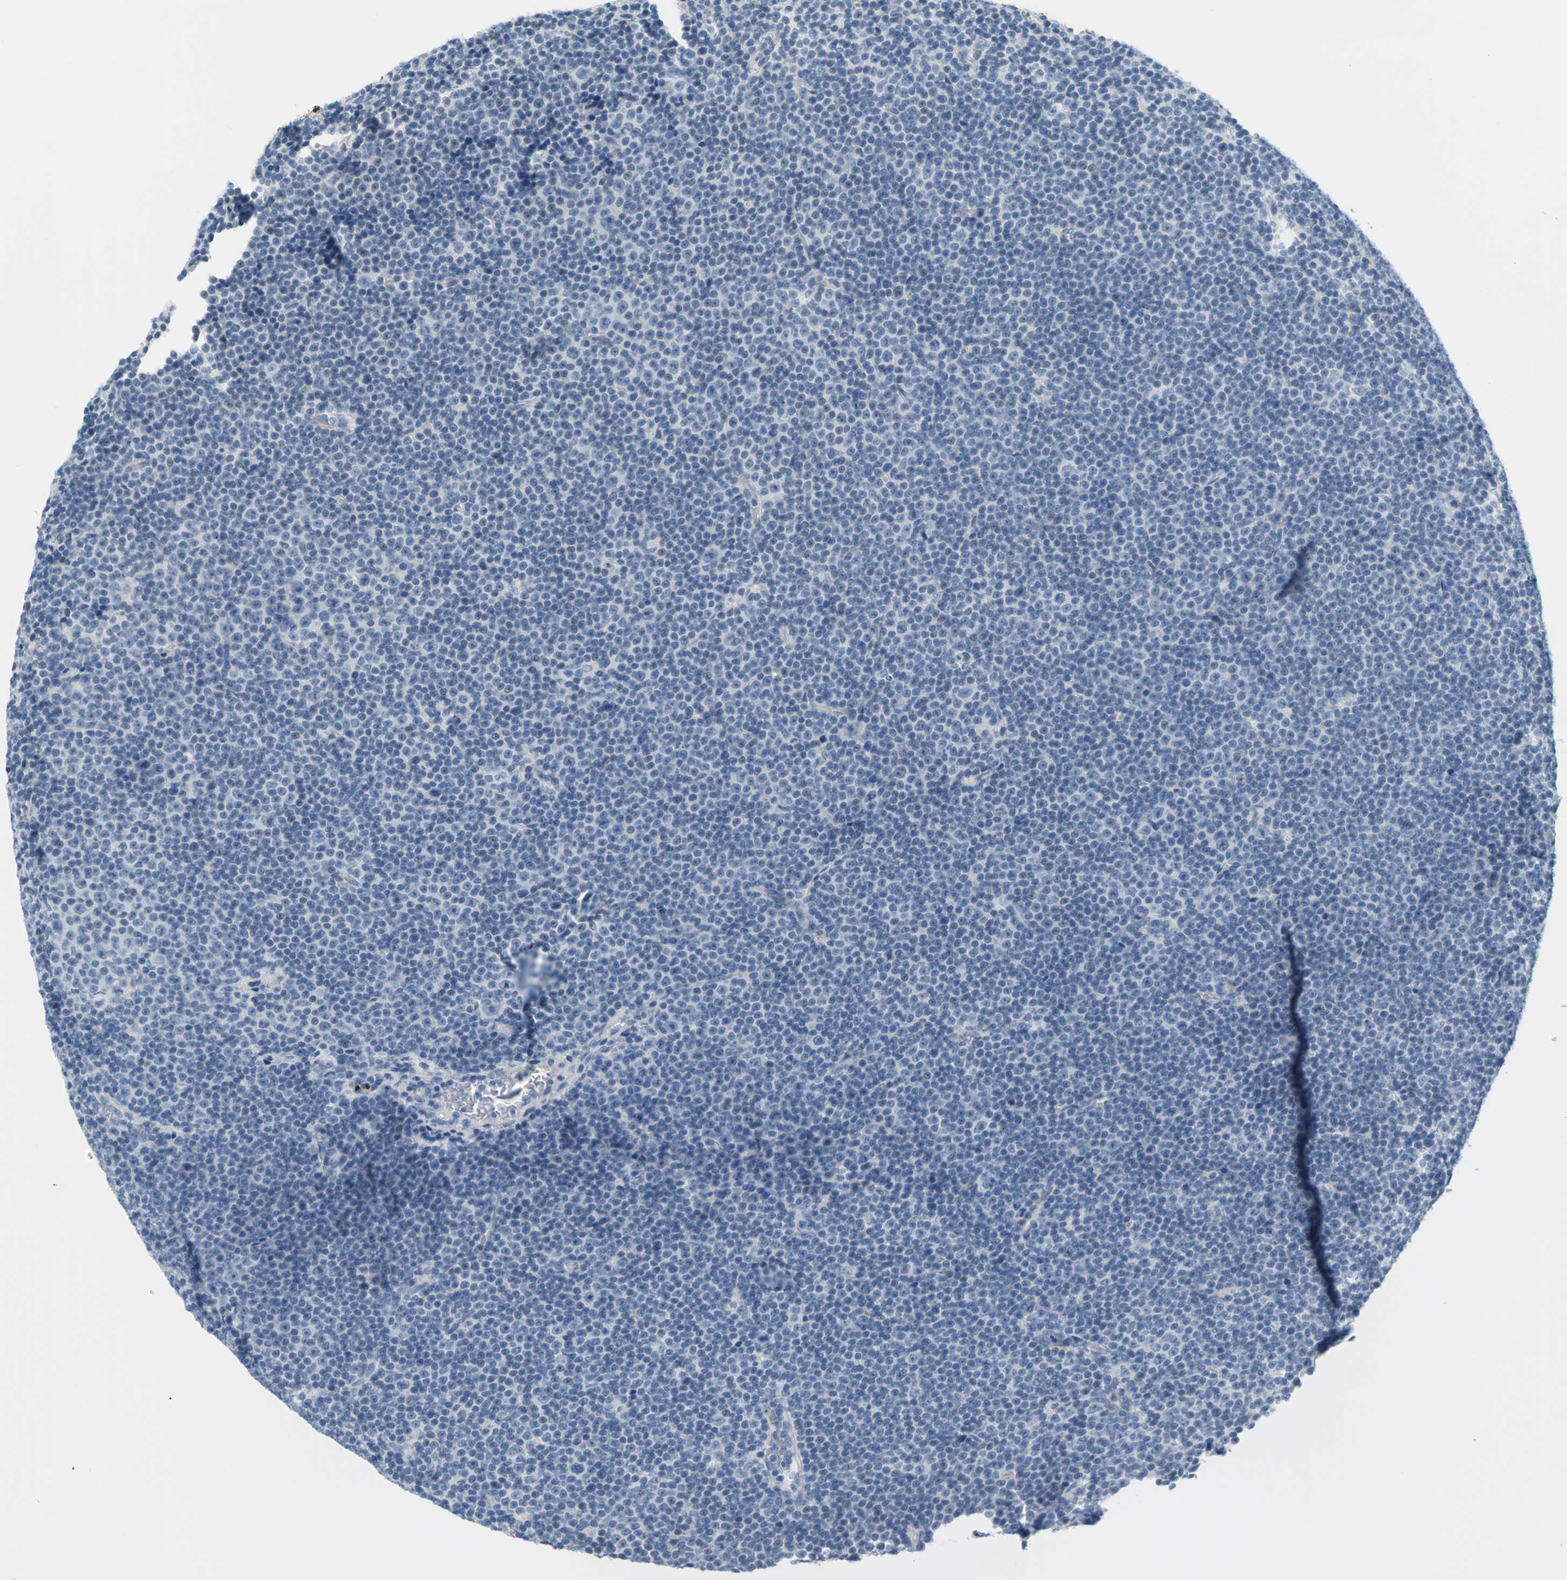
{"staining": {"intensity": "negative", "quantity": "none", "location": "none"}, "tissue": "lymphoma", "cell_type": "Tumor cells", "image_type": "cancer", "snomed": [{"axis": "morphology", "description": "Malignant lymphoma, non-Hodgkin's type, Low grade"}, {"axis": "topography", "description": "Lymph node"}], "caption": "IHC image of lymphoma stained for a protein (brown), which demonstrates no expression in tumor cells.", "gene": "DCT", "patient": {"sex": "female", "age": 67}}